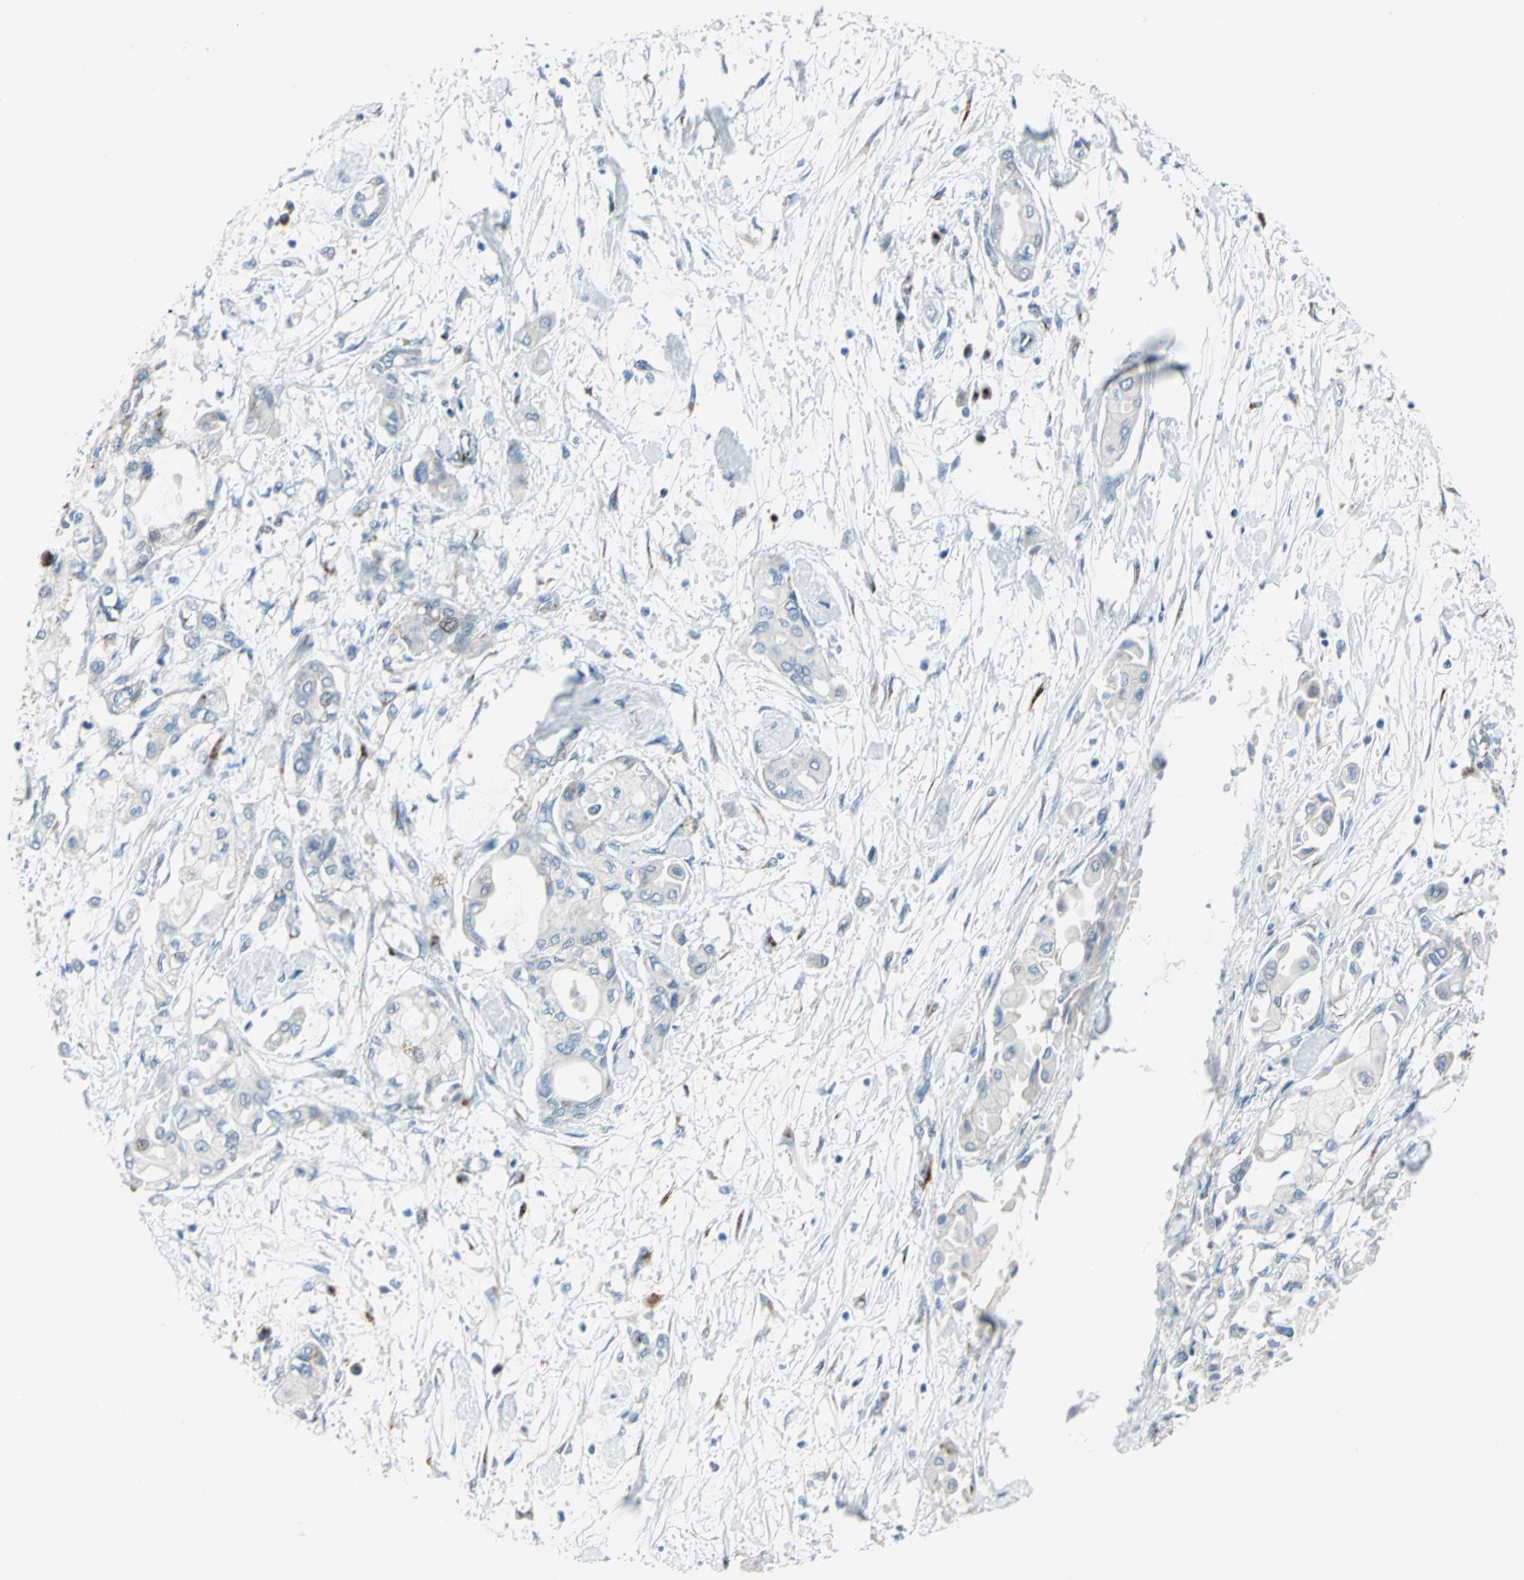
{"staining": {"intensity": "moderate", "quantity": "<25%", "location": "cytoplasmic/membranous"}, "tissue": "pancreatic cancer", "cell_type": "Tumor cells", "image_type": "cancer", "snomed": [{"axis": "morphology", "description": "Adenocarcinoma, NOS"}, {"axis": "morphology", "description": "Adenocarcinoma, metastatic, NOS"}, {"axis": "topography", "description": "Lymph node"}, {"axis": "topography", "description": "Pancreas"}, {"axis": "topography", "description": "Duodenum"}], "caption": "Immunohistochemical staining of pancreatic cancer (adenocarcinoma) demonstrates low levels of moderate cytoplasmic/membranous expression in about <25% of tumor cells. The staining is performed using DAB (3,3'-diaminobenzidine) brown chromogen to label protein expression. The nuclei are counter-stained blue using hematoxylin.", "gene": "GPR3", "patient": {"sex": "female", "age": 64}}